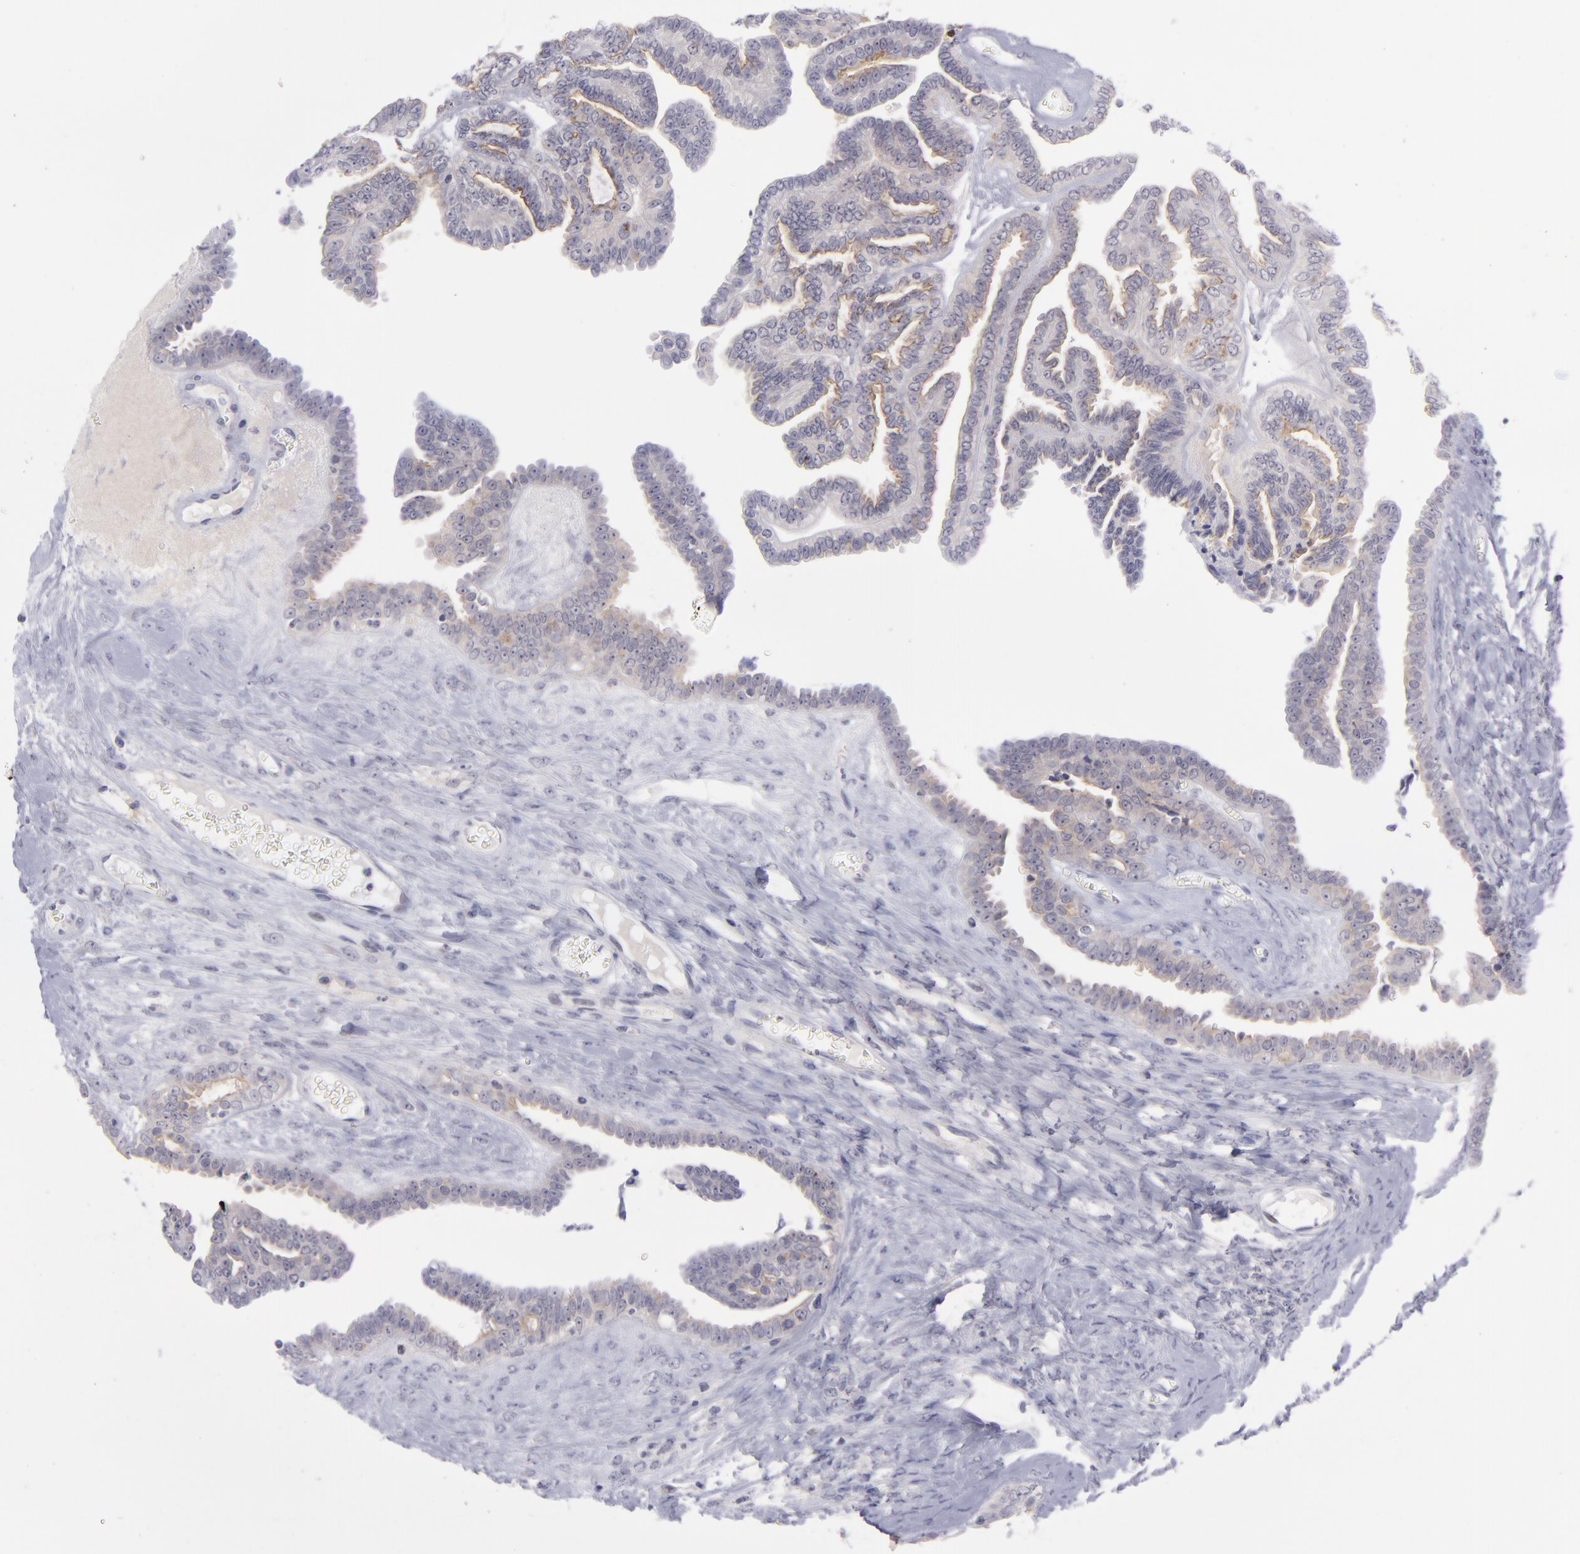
{"staining": {"intensity": "weak", "quantity": "25%-75%", "location": "cytoplasmic/membranous"}, "tissue": "ovarian cancer", "cell_type": "Tumor cells", "image_type": "cancer", "snomed": [{"axis": "morphology", "description": "Cystadenocarcinoma, serous, NOS"}, {"axis": "topography", "description": "Ovary"}], "caption": "Ovarian cancer (serous cystadenocarcinoma) stained with DAB IHC displays low levels of weak cytoplasmic/membranous staining in about 25%-75% of tumor cells.", "gene": "EVPL", "patient": {"sex": "female", "age": 71}}